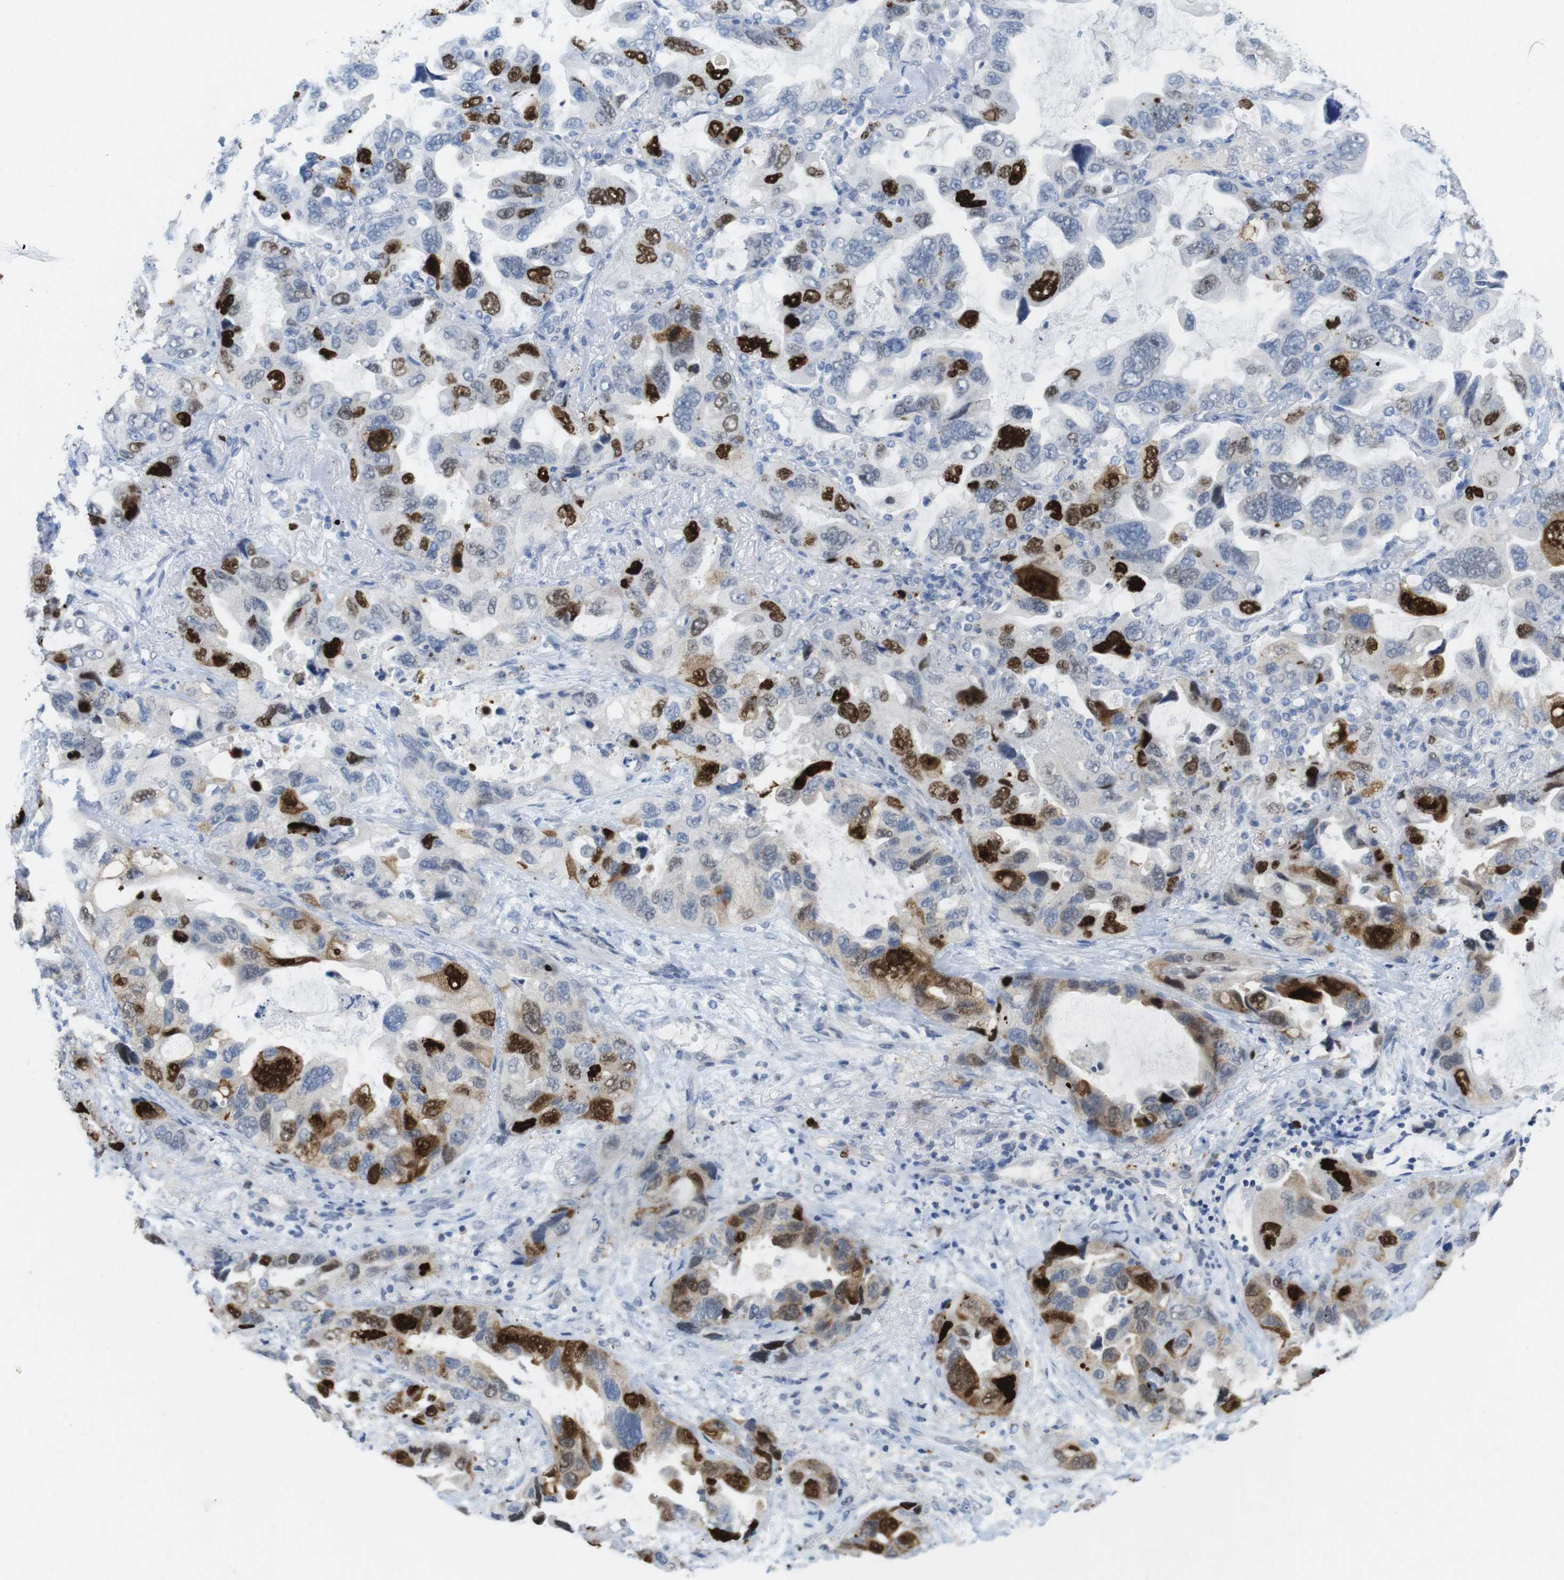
{"staining": {"intensity": "strong", "quantity": "25%-75%", "location": "nuclear"}, "tissue": "lung cancer", "cell_type": "Tumor cells", "image_type": "cancer", "snomed": [{"axis": "morphology", "description": "Squamous cell carcinoma, NOS"}, {"axis": "topography", "description": "Lung"}], "caption": "Lung cancer was stained to show a protein in brown. There is high levels of strong nuclear staining in approximately 25%-75% of tumor cells. (Stains: DAB (3,3'-diaminobenzidine) in brown, nuclei in blue, Microscopy: brightfield microscopy at high magnification).", "gene": "KPNA2", "patient": {"sex": "female", "age": 73}}